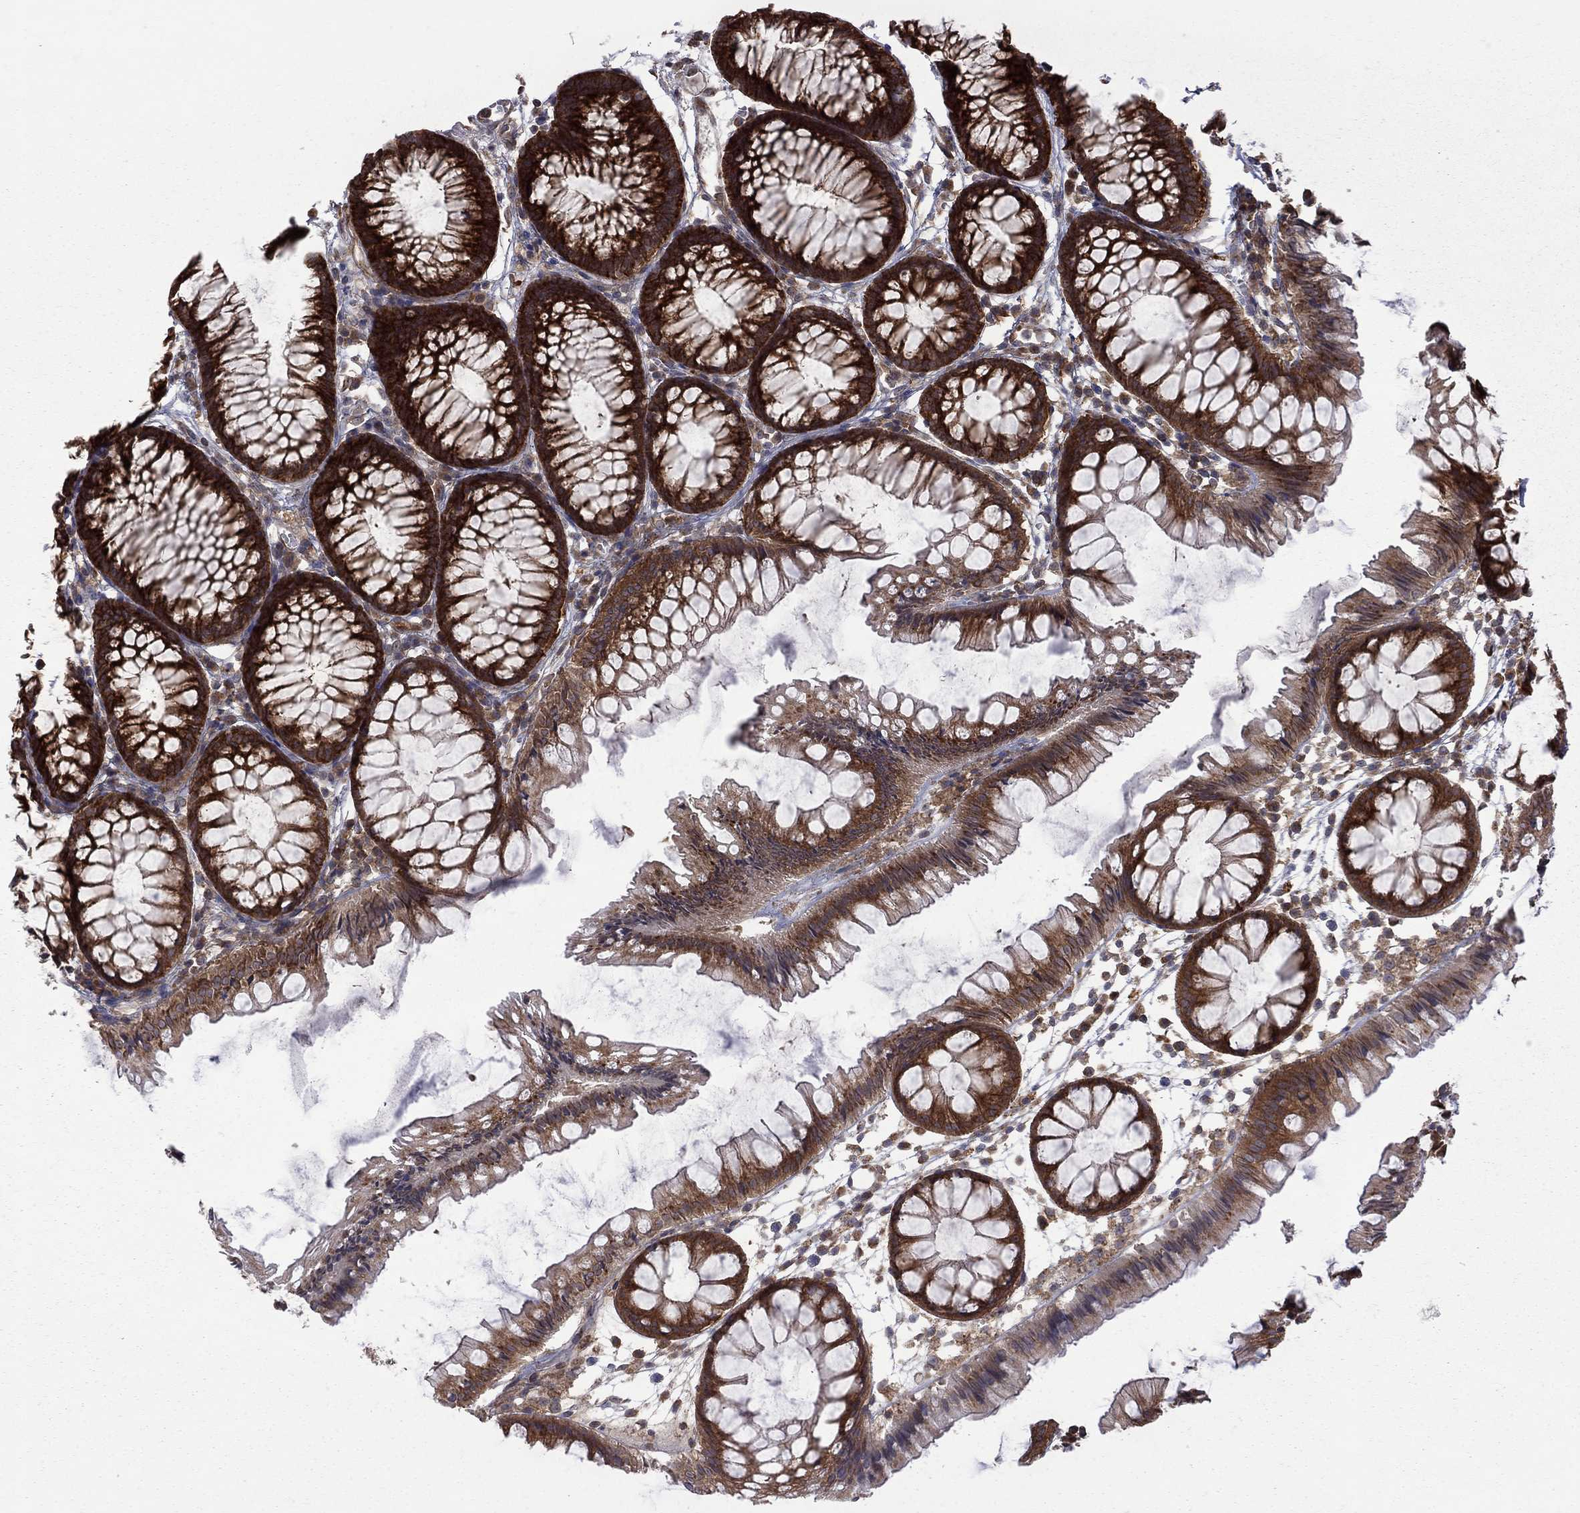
{"staining": {"intensity": "negative", "quantity": "none", "location": "none"}, "tissue": "colon", "cell_type": "Endothelial cells", "image_type": "normal", "snomed": [{"axis": "morphology", "description": "Normal tissue, NOS"}, {"axis": "morphology", "description": "Adenocarcinoma, NOS"}, {"axis": "topography", "description": "Colon"}], "caption": "The image exhibits no significant expression in endothelial cells of colon.", "gene": "NAA50", "patient": {"sex": "male", "age": 65}}